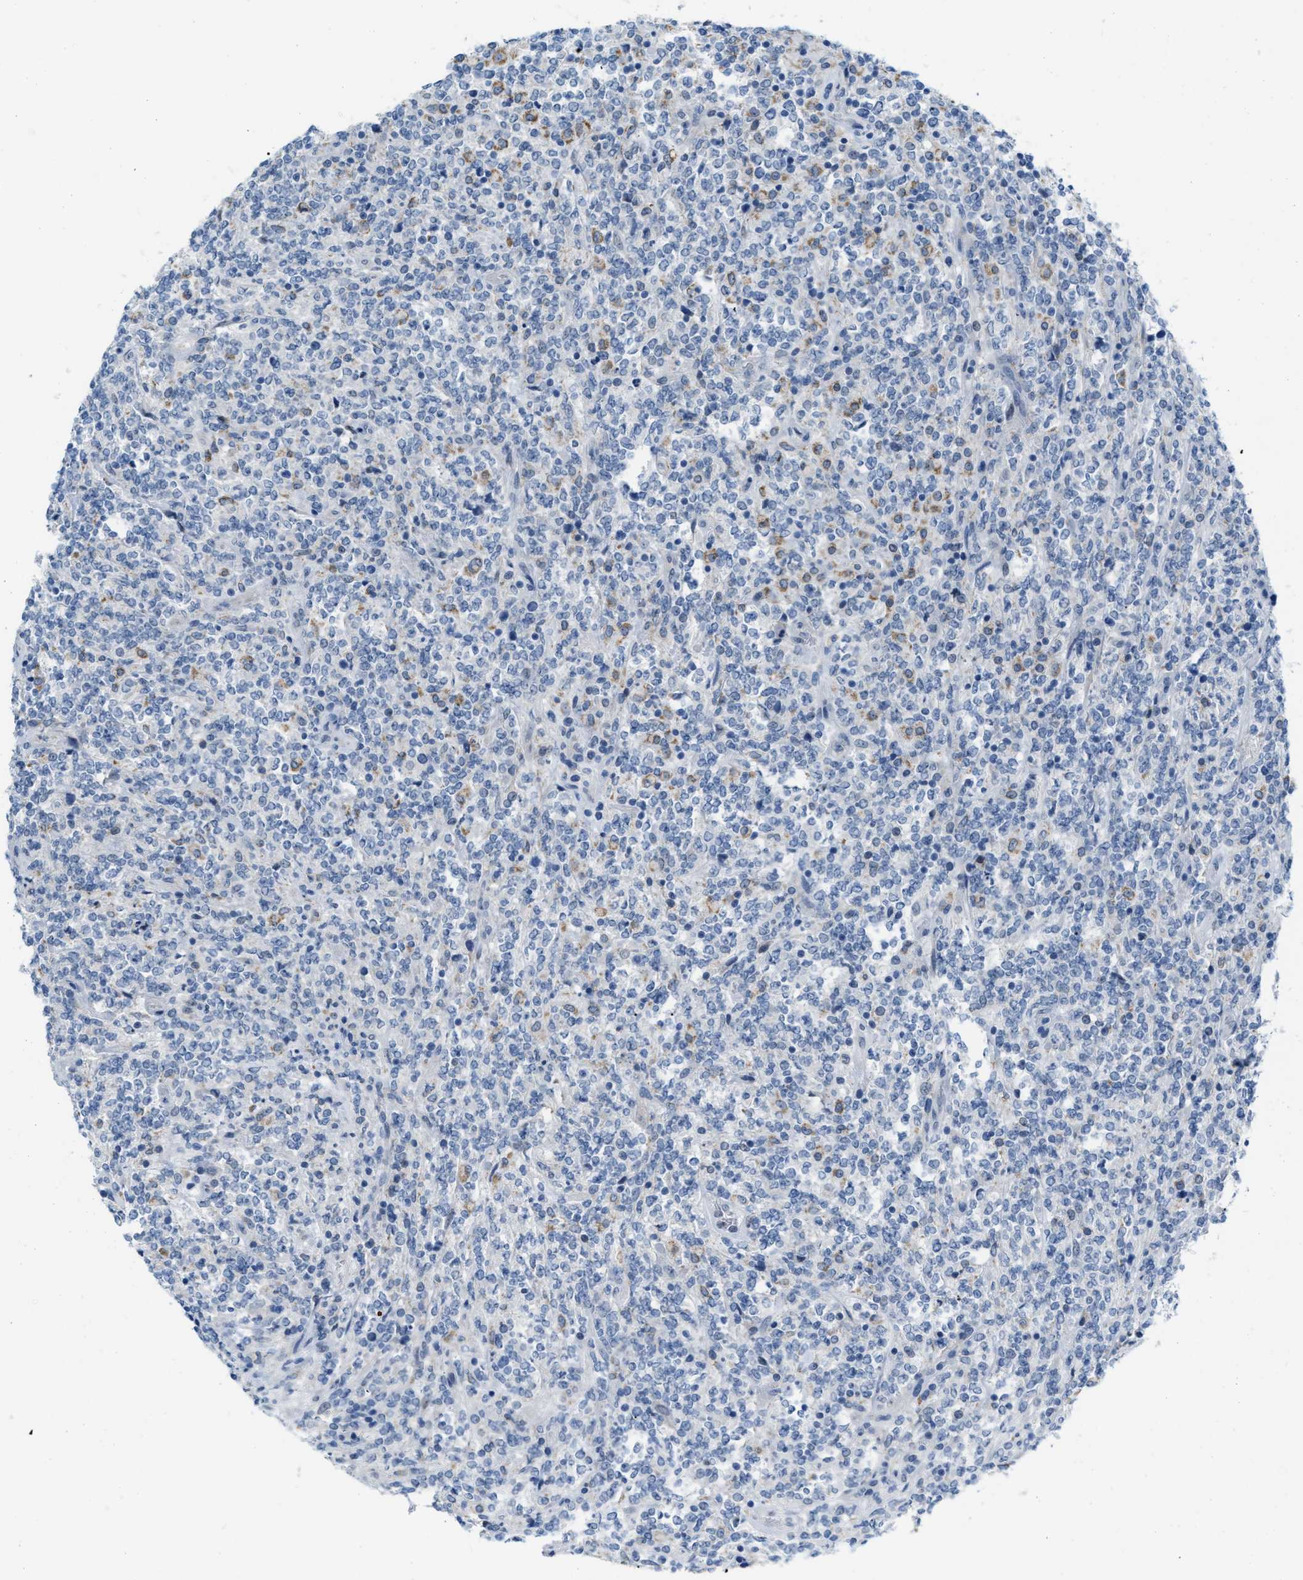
{"staining": {"intensity": "negative", "quantity": "none", "location": "none"}, "tissue": "lymphoma", "cell_type": "Tumor cells", "image_type": "cancer", "snomed": [{"axis": "morphology", "description": "Malignant lymphoma, non-Hodgkin's type, High grade"}, {"axis": "topography", "description": "Soft tissue"}], "caption": "High magnification brightfield microscopy of high-grade malignant lymphoma, non-Hodgkin's type stained with DAB (brown) and counterstained with hematoxylin (blue): tumor cells show no significant staining.", "gene": "PHRF1", "patient": {"sex": "male", "age": 18}}